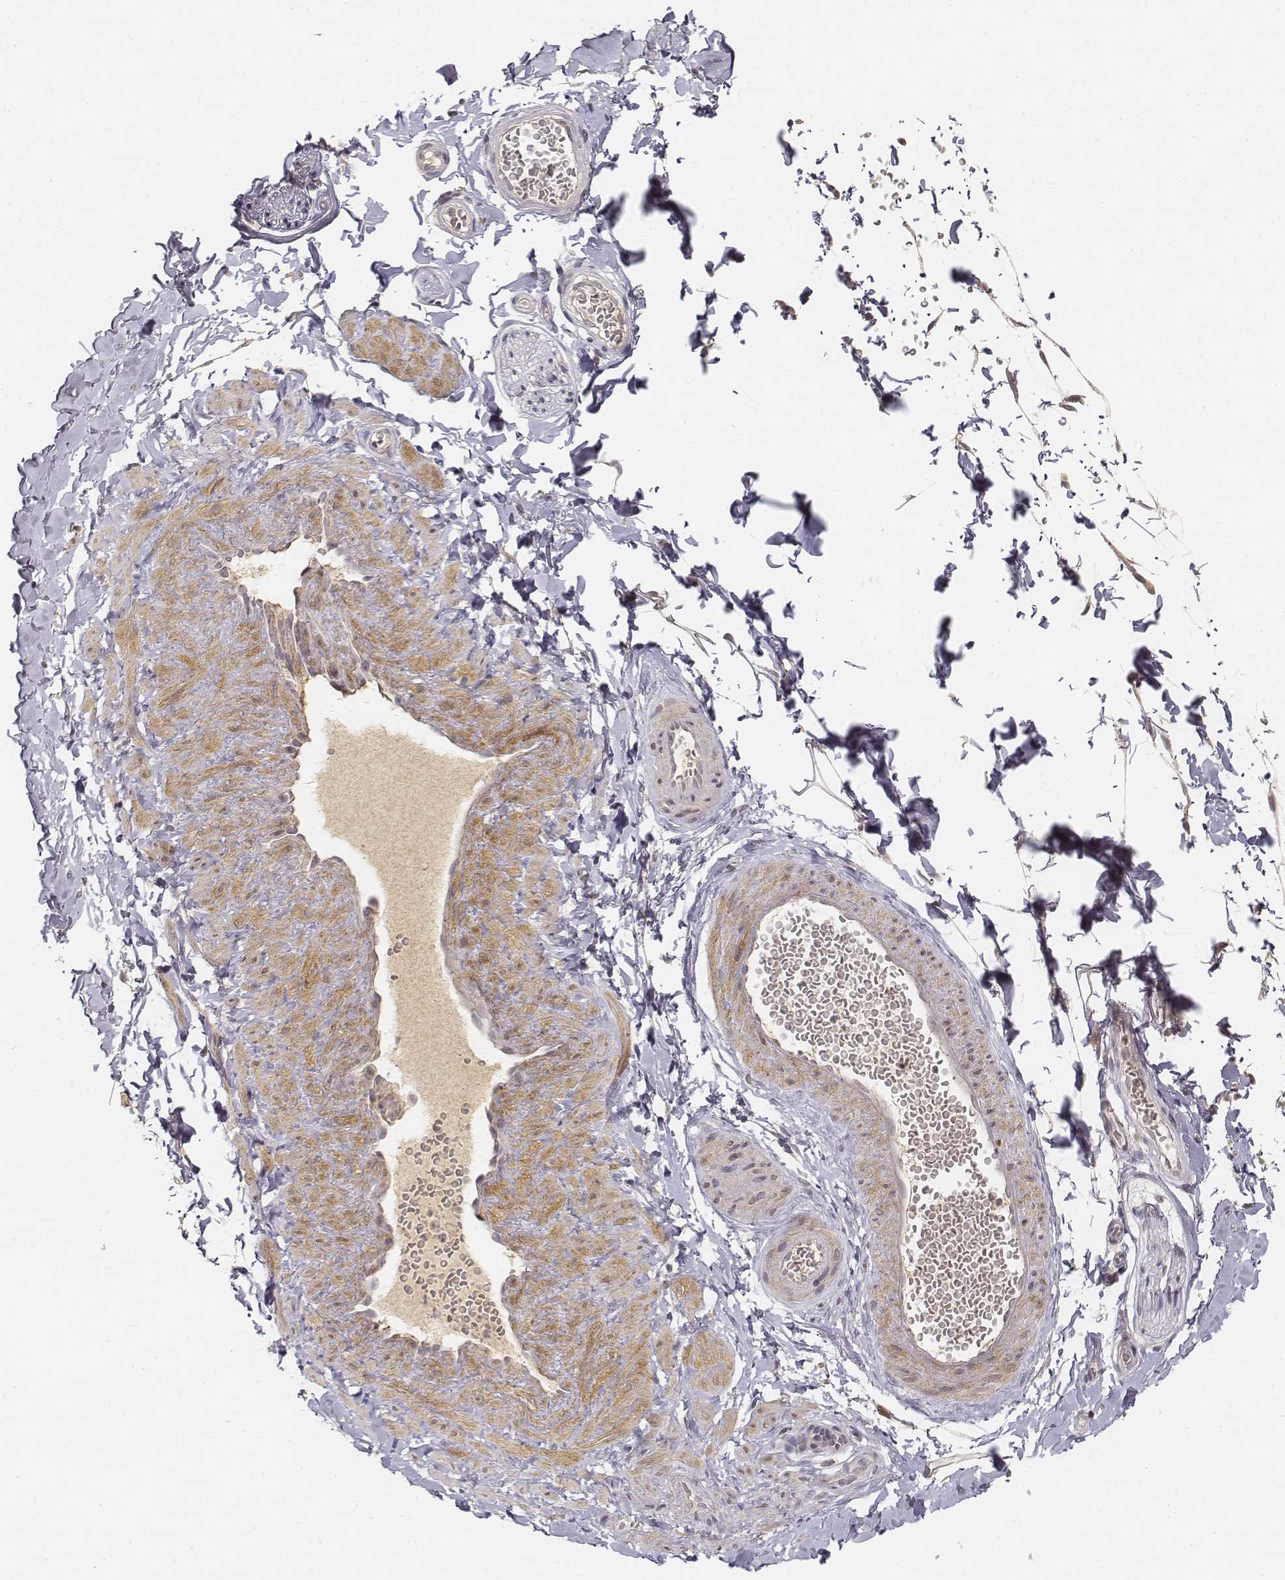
{"staining": {"intensity": "negative", "quantity": "none", "location": "none"}, "tissue": "adipose tissue", "cell_type": "Adipocytes", "image_type": "normal", "snomed": [{"axis": "morphology", "description": "Normal tissue, NOS"}, {"axis": "topography", "description": "Smooth muscle"}, {"axis": "topography", "description": "Peripheral nerve tissue"}], "caption": "Immunohistochemistry (IHC) micrograph of normal human adipose tissue stained for a protein (brown), which reveals no positivity in adipocytes. (Immunohistochemistry (IHC), brightfield microscopy, high magnification).", "gene": "FANCD2", "patient": {"sex": "male", "age": 22}}